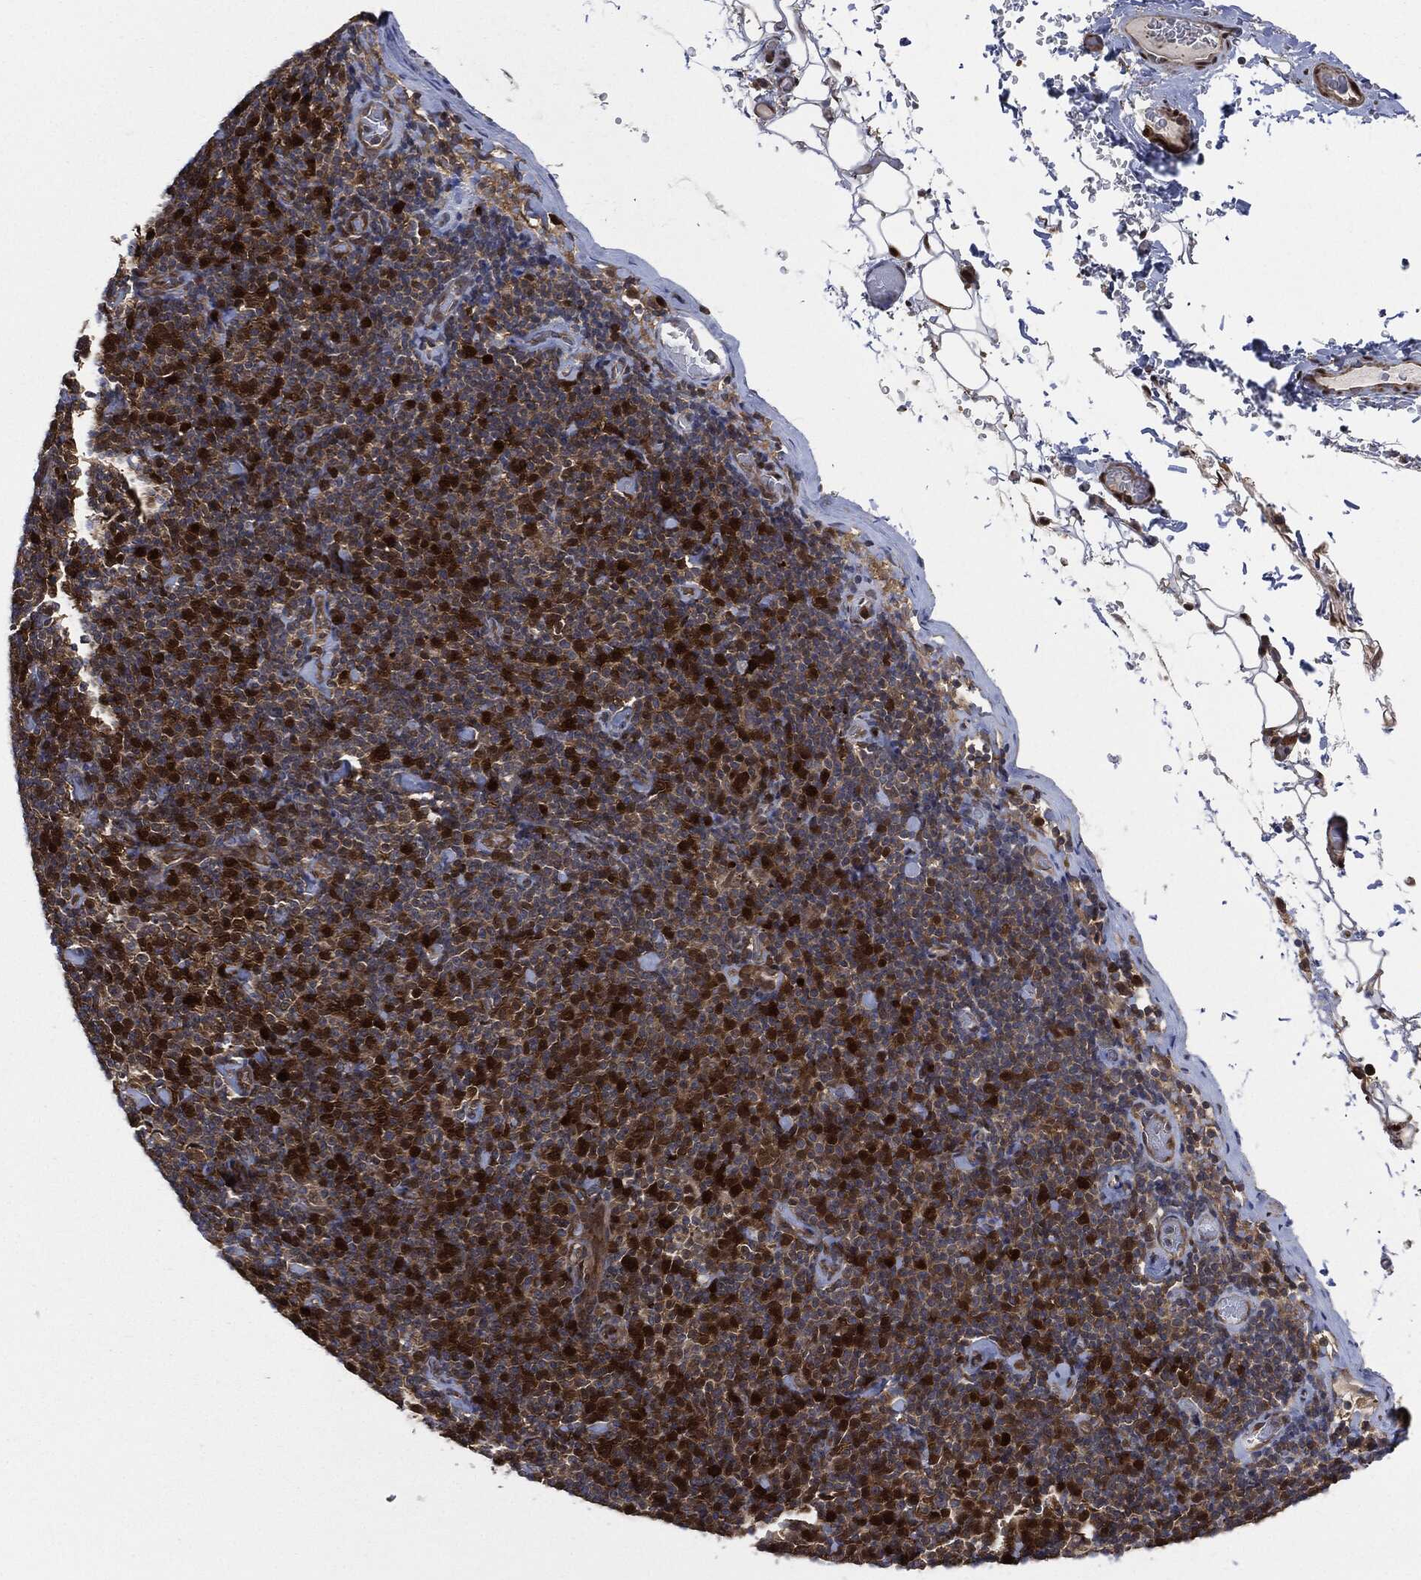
{"staining": {"intensity": "strong", "quantity": "<25%", "location": "cytoplasmic/membranous,nuclear"}, "tissue": "lymphoma", "cell_type": "Tumor cells", "image_type": "cancer", "snomed": [{"axis": "morphology", "description": "Malignant lymphoma, non-Hodgkin's type, Low grade"}, {"axis": "topography", "description": "Lymph node"}], "caption": "There is medium levels of strong cytoplasmic/membranous and nuclear staining in tumor cells of malignant lymphoma, non-Hodgkin's type (low-grade), as demonstrated by immunohistochemical staining (brown color).", "gene": "DCTN1", "patient": {"sex": "male", "age": 81}}